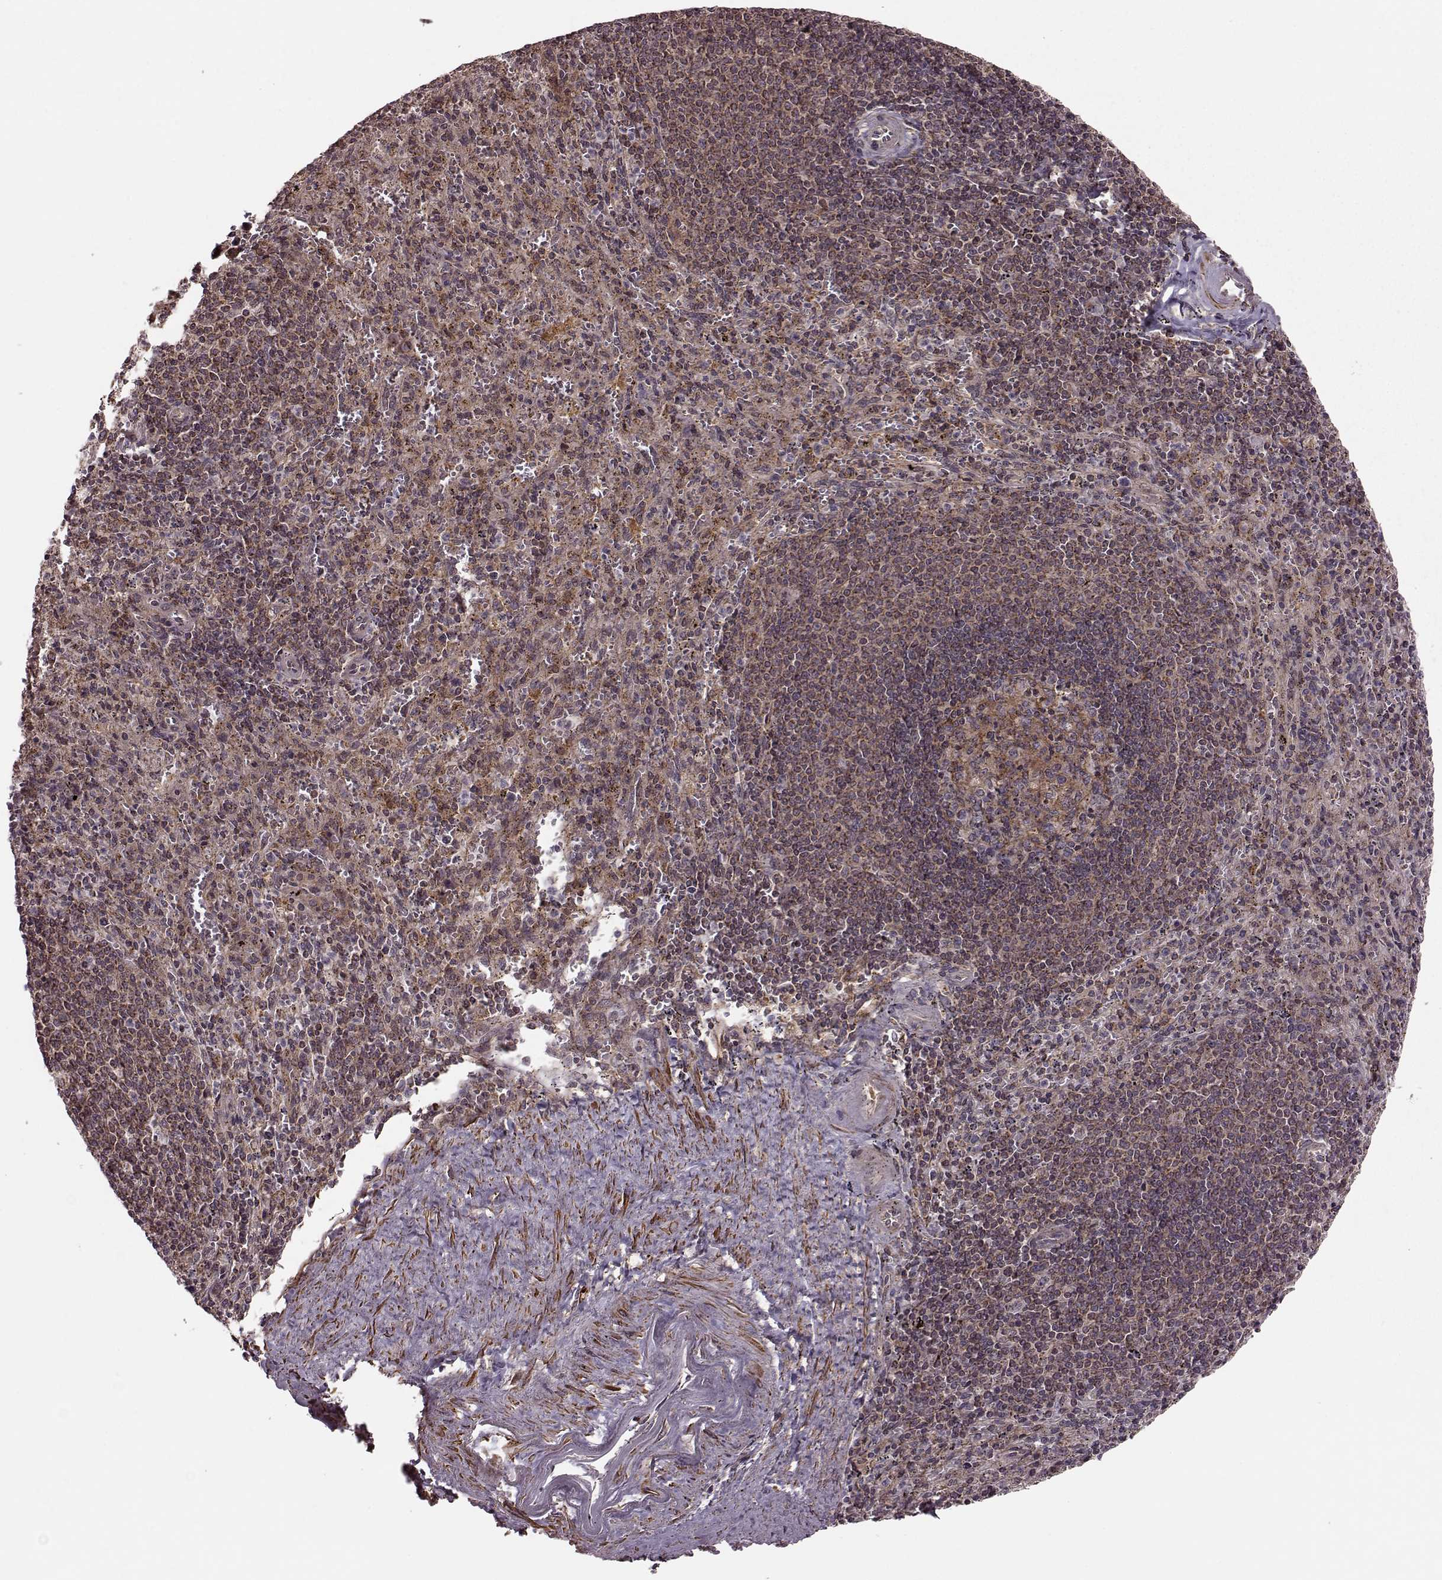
{"staining": {"intensity": "moderate", "quantity": "25%-75%", "location": "cytoplasmic/membranous"}, "tissue": "spleen", "cell_type": "Cells in red pulp", "image_type": "normal", "snomed": [{"axis": "morphology", "description": "Normal tissue, NOS"}, {"axis": "topography", "description": "Spleen"}], "caption": "A photomicrograph of spleen stained for a protein exhibits moderate cytoplasmic/membranous brown staining in cells in red pulp. Immunohistochemistry (ihc) stains the protein of interest in brown and the nuclei are stained blue.", "gene": "FNIP2", "patient": {"sex": "male", "age": 57}}